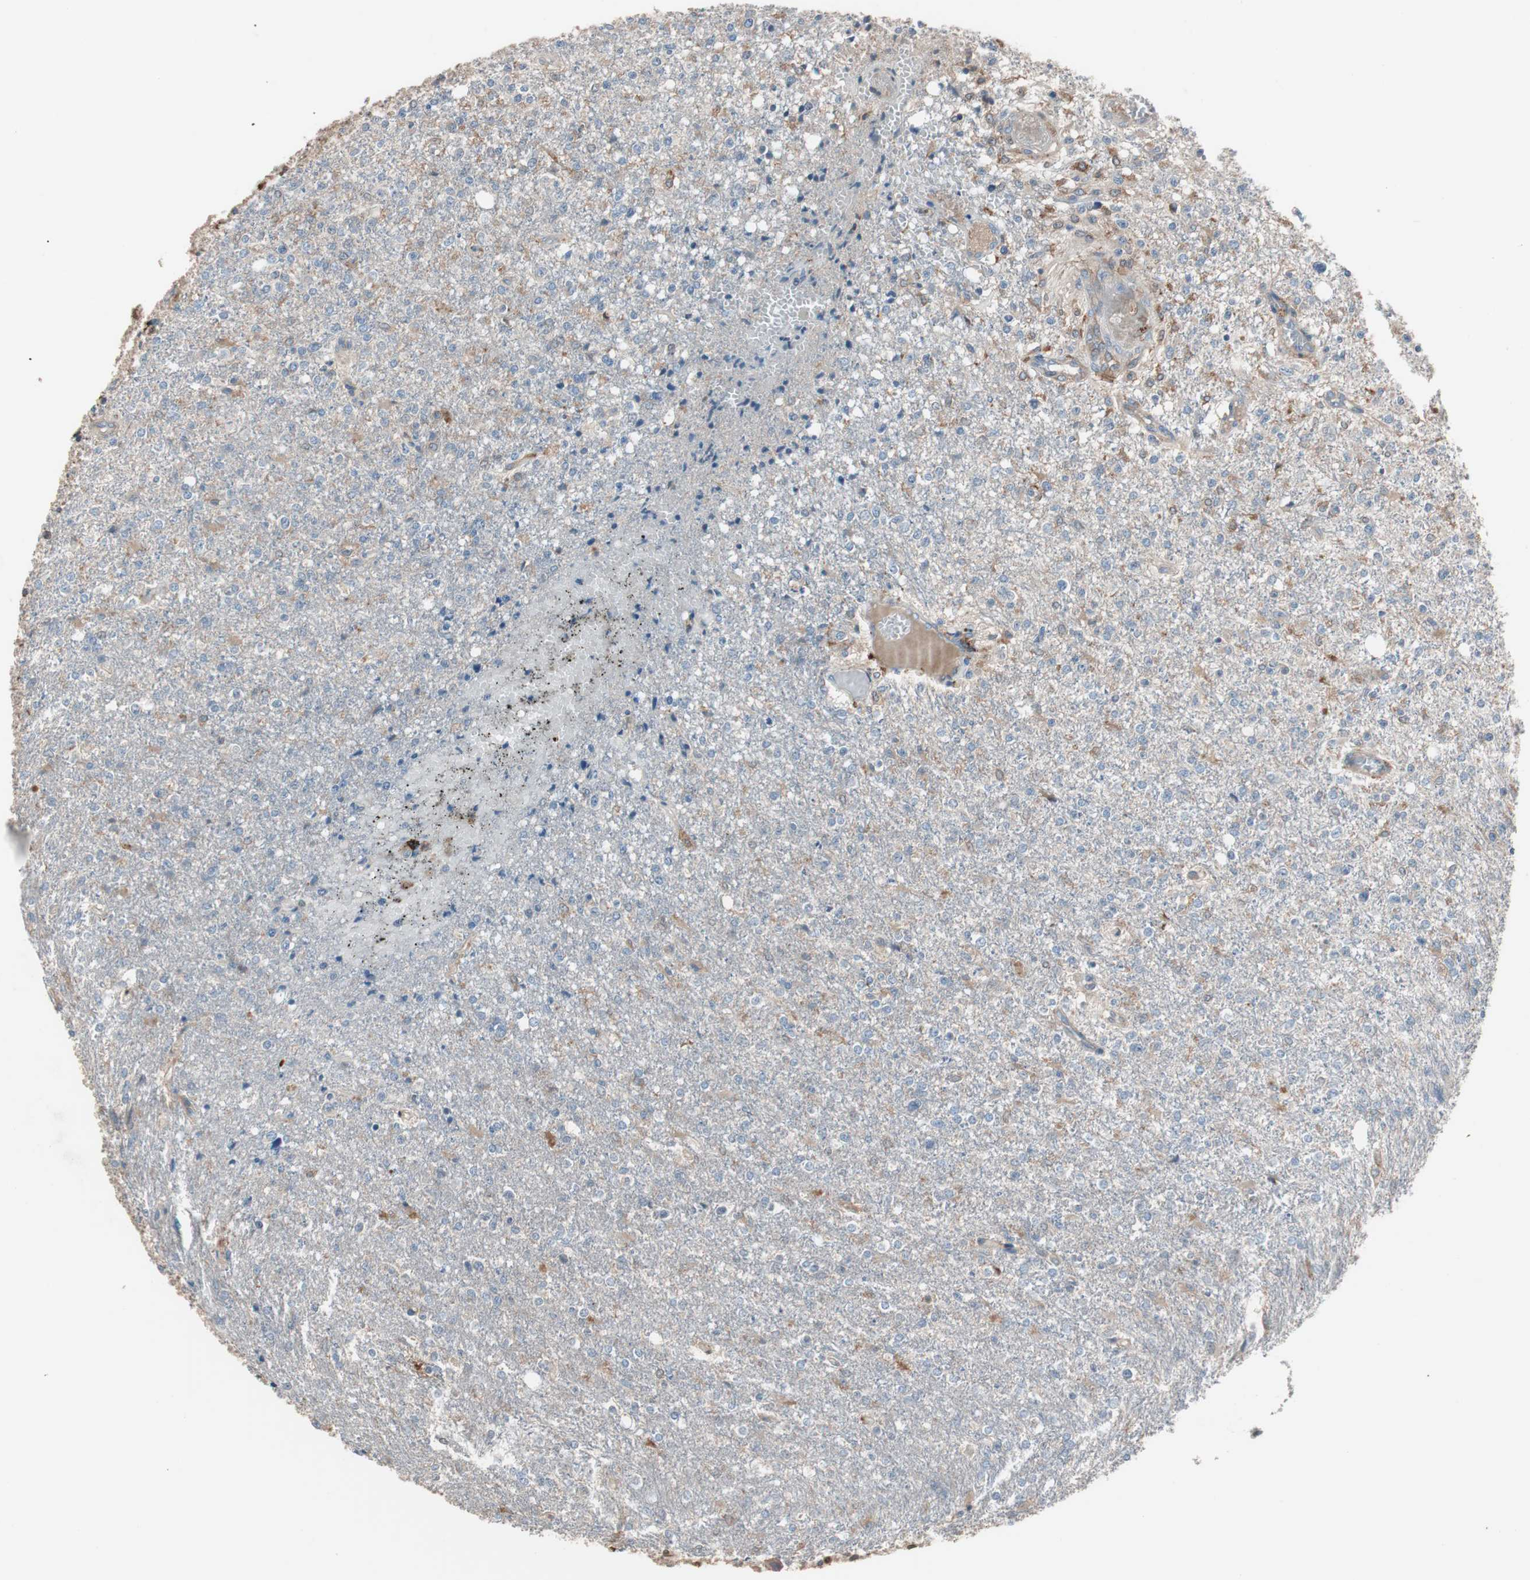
{"staining": {"intensity": "weak", "quantity": "25%-75%", "location": "cytoplasmic/membranous"}, "tissue": "glioma", "cell_type": "Tumor cells", "image_type": "cancer", "snomed": [{"axis": "morphology", "description": "Glioma, malignant, High grade"}, {"axis": "topography", "description": "Cerebral cortex"}], "caption": "This photomicrograph reveals immunohistochemistry staining of glioma, with low weak cytoplasmic/membranous expression in about 25%-75% of tumor cells.", "gene": "STAB1", "patient": {"sex": "male", "age": 76}}